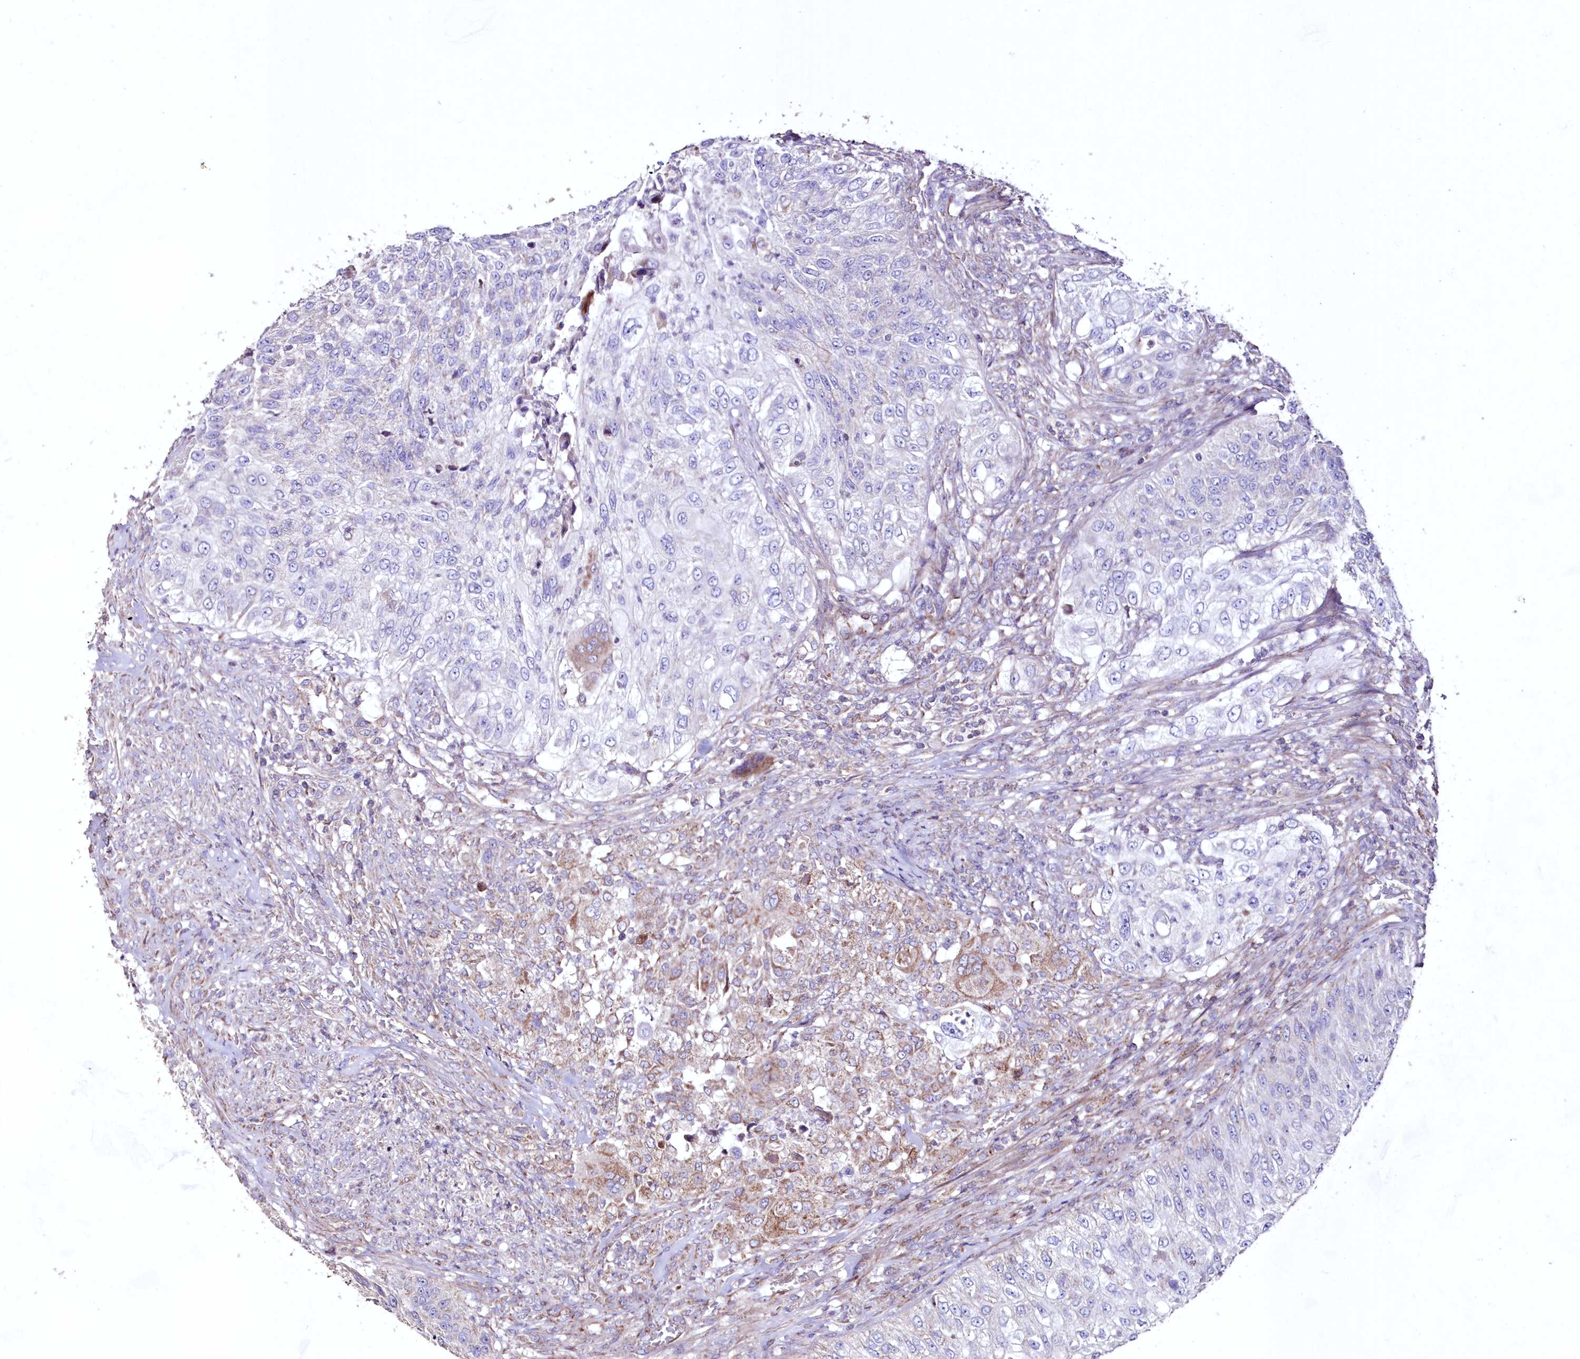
{"staining": {"intensity": "negative", "quantity": "none", "location": "none"}, "tissue": "urothelial cancer", "cell_type": "Tumor cells", "image_type": "cancer", "snomed": [{"axis": "morphology", "description": "Urothelial carcinoma, High grade"}, {"axis": "topography", "description": "Urinary bladder"}], "caption": "Immunohistochemistry of human urothelial cancer reveals no staining in tumor cells.", "gene": "HADHB", "patient": {"sex": "female", "age": 60}}